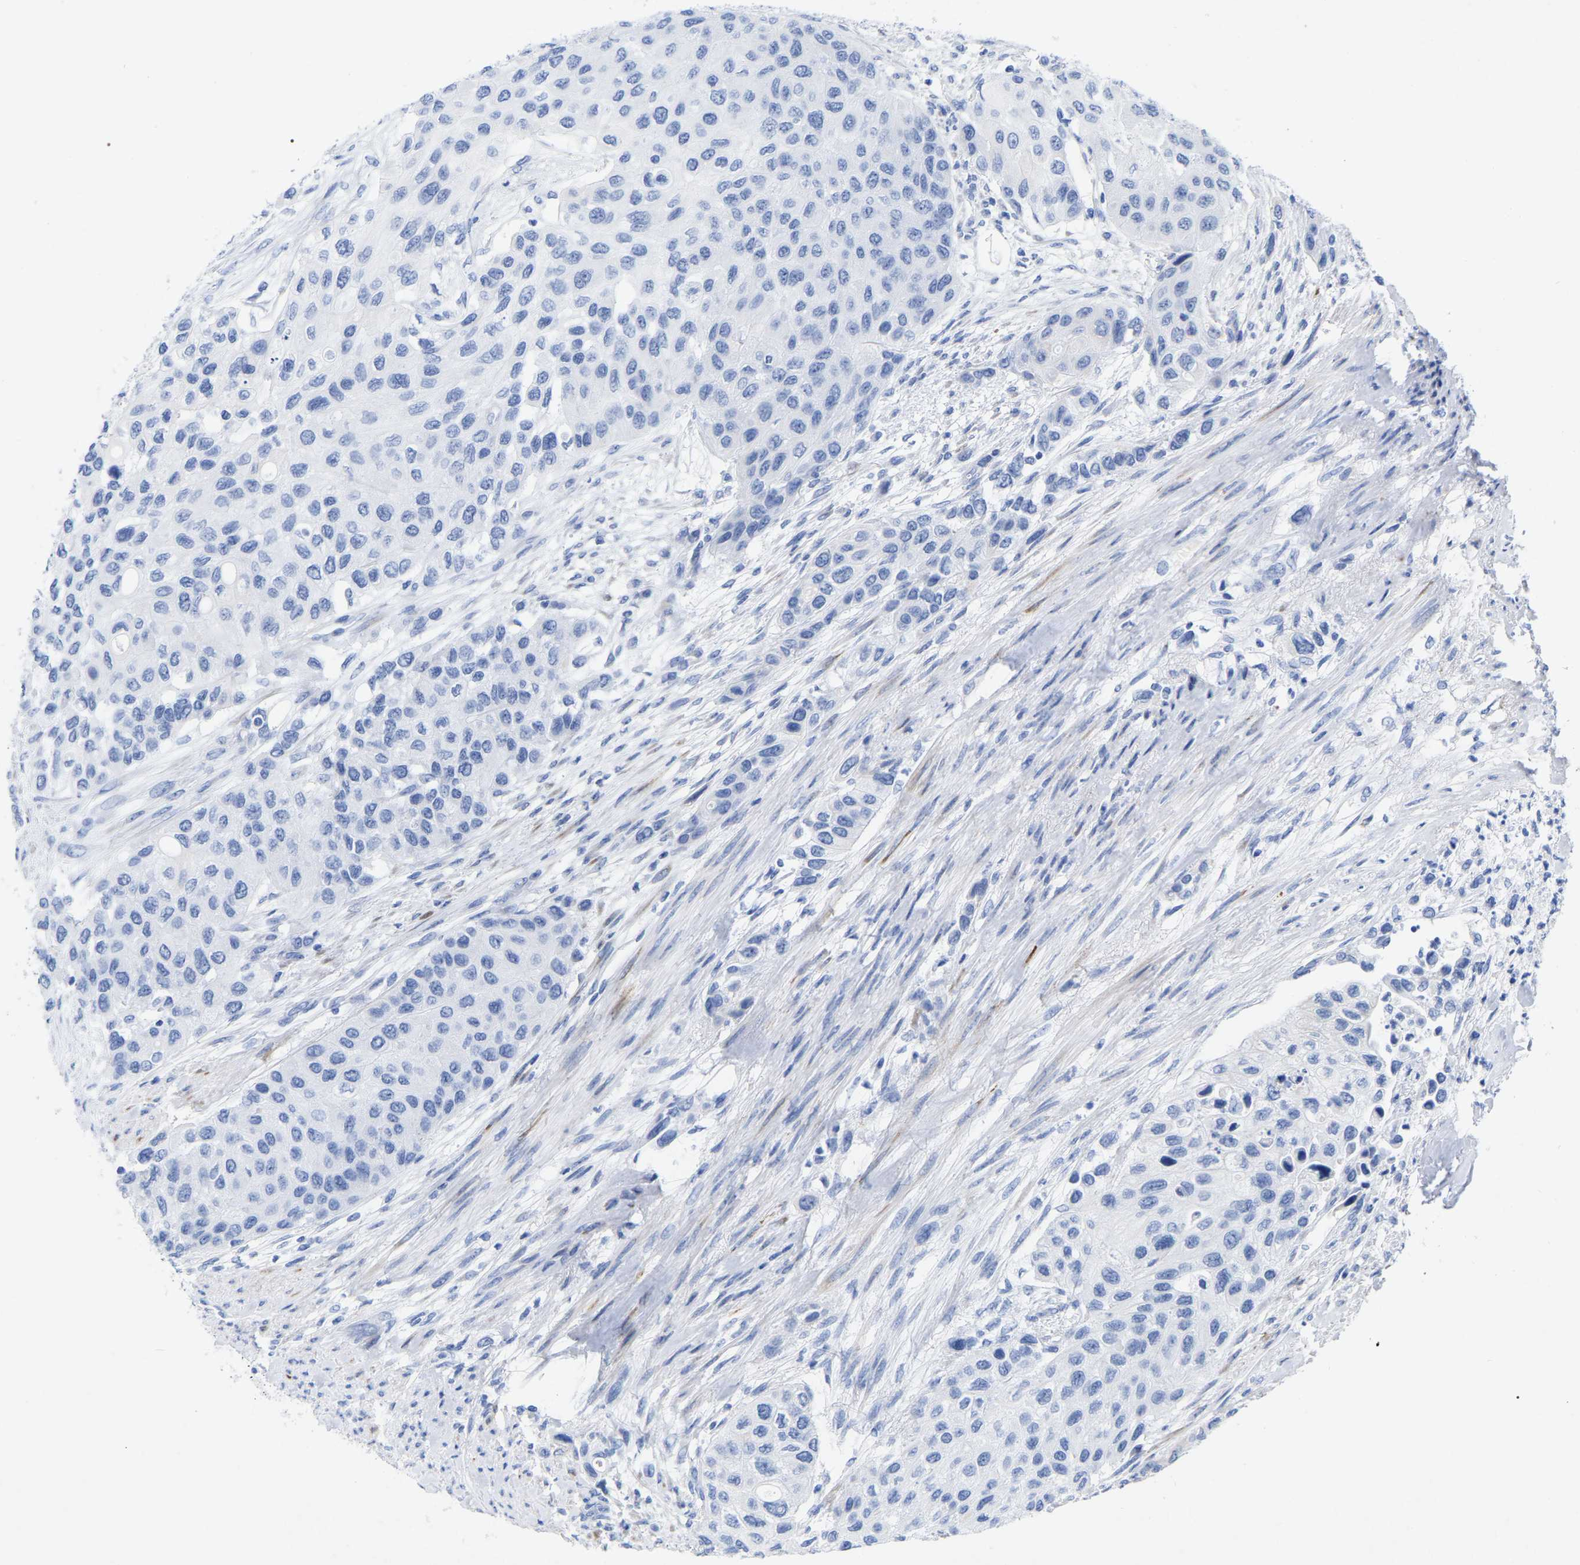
{"staining": {"intensity": "negative", "quantity": "none", "location": "none"}, "tissue": "urothelial cancer", "cell_type": "Tumor cells", "image_type": "cancer", "snomed": [{"axis": "morphology", "description": "Urothelial carcinoma, High grade"}, {"axis": "topography", "description": "Urinary bladder"}], "caption": "A micrograph of high-grade urothelial carcinoma stained for a protein demonstrates no brown staining in tumor cells.", "gene": "HAPLN1", "patient": {"sex": "female", "age": 56}}